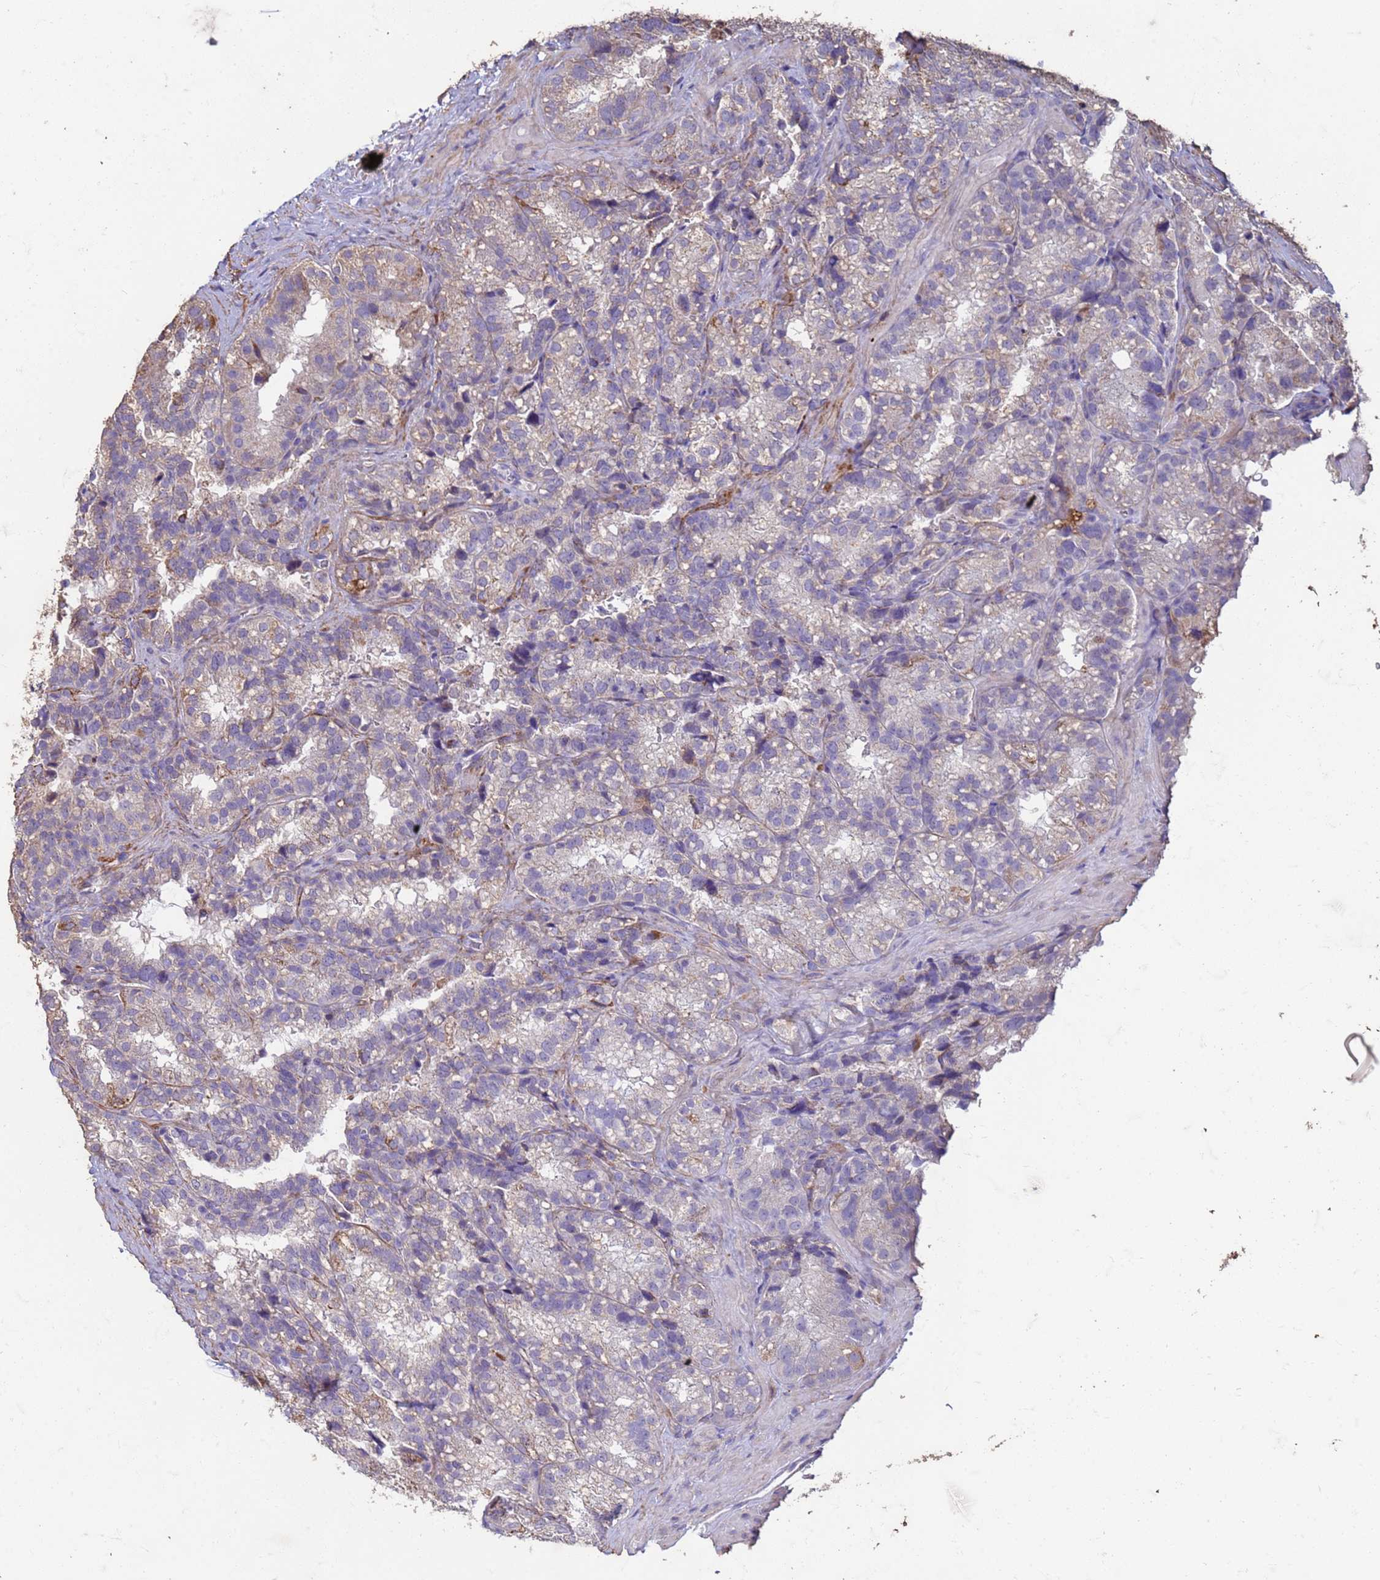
{"staining": {"intensity": "weak", "quantity": "<25%", "location": "cytoplasmic/membranous"}, "tissue": "seminal vesicle", "cell_type": "Glandular cells", "image_type": "normal", "snomed": [{"axis": "morphology", "description": "Normal tissue, NOS"}, {"axis": "topography", "description": "Seminal veicle"}], "caption": "DAB (3,3'-diaminobenzidine) immunohistochemical staining of benign human seminal vesicle shows no significant staining in glandular cells. Nuclei are stained in blue.", "gene": "SLC25A15", "patient": {"sex": "male", "age": 58}}